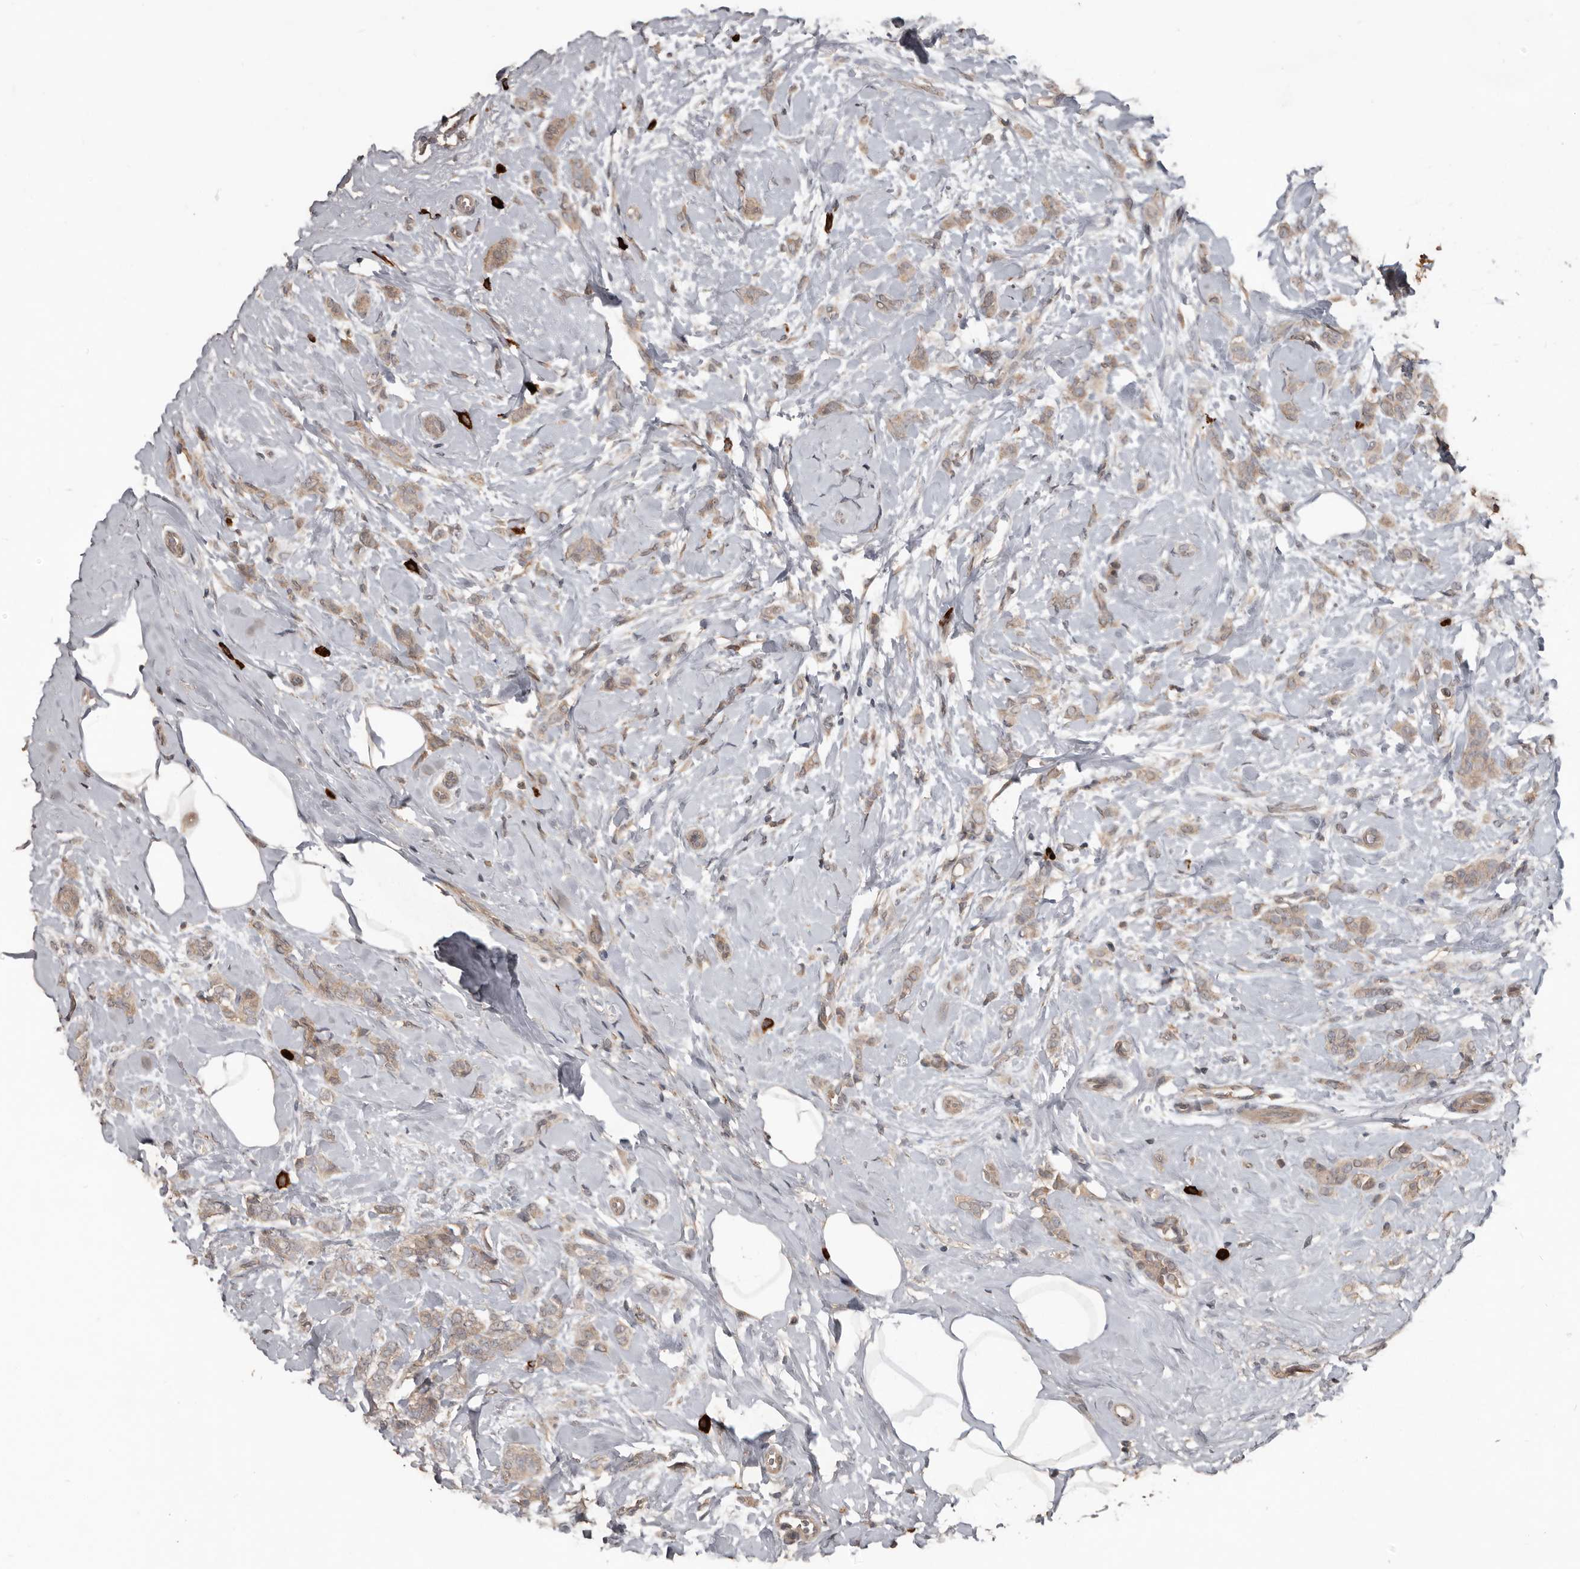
{"staining": {"intensity": "weak", "quantity": ">75%", "location": "cytoplasmic/membranous"}, "tissue": "breast cancer", "cell_type": "Tumor cells", "image_type": "cancer", "snomed": [{"axis": "morphology", "description": "Lobular carcinoma, in situ"}, {"axis": "morphology", "description": "Lobular carcinoma"}, {"axis": "topography", "description": "Breast"}], "caption": "Protein staining exhibits weak cytoplasmic/membranous positivity in about >75% of tumor cells in breast lobular carcinoma in situ. (DAB IHC, brown staining for protein, blue staining for nuclei).", "gene": "BAMBI", "patient": {"sex": "female", "age": 41}}